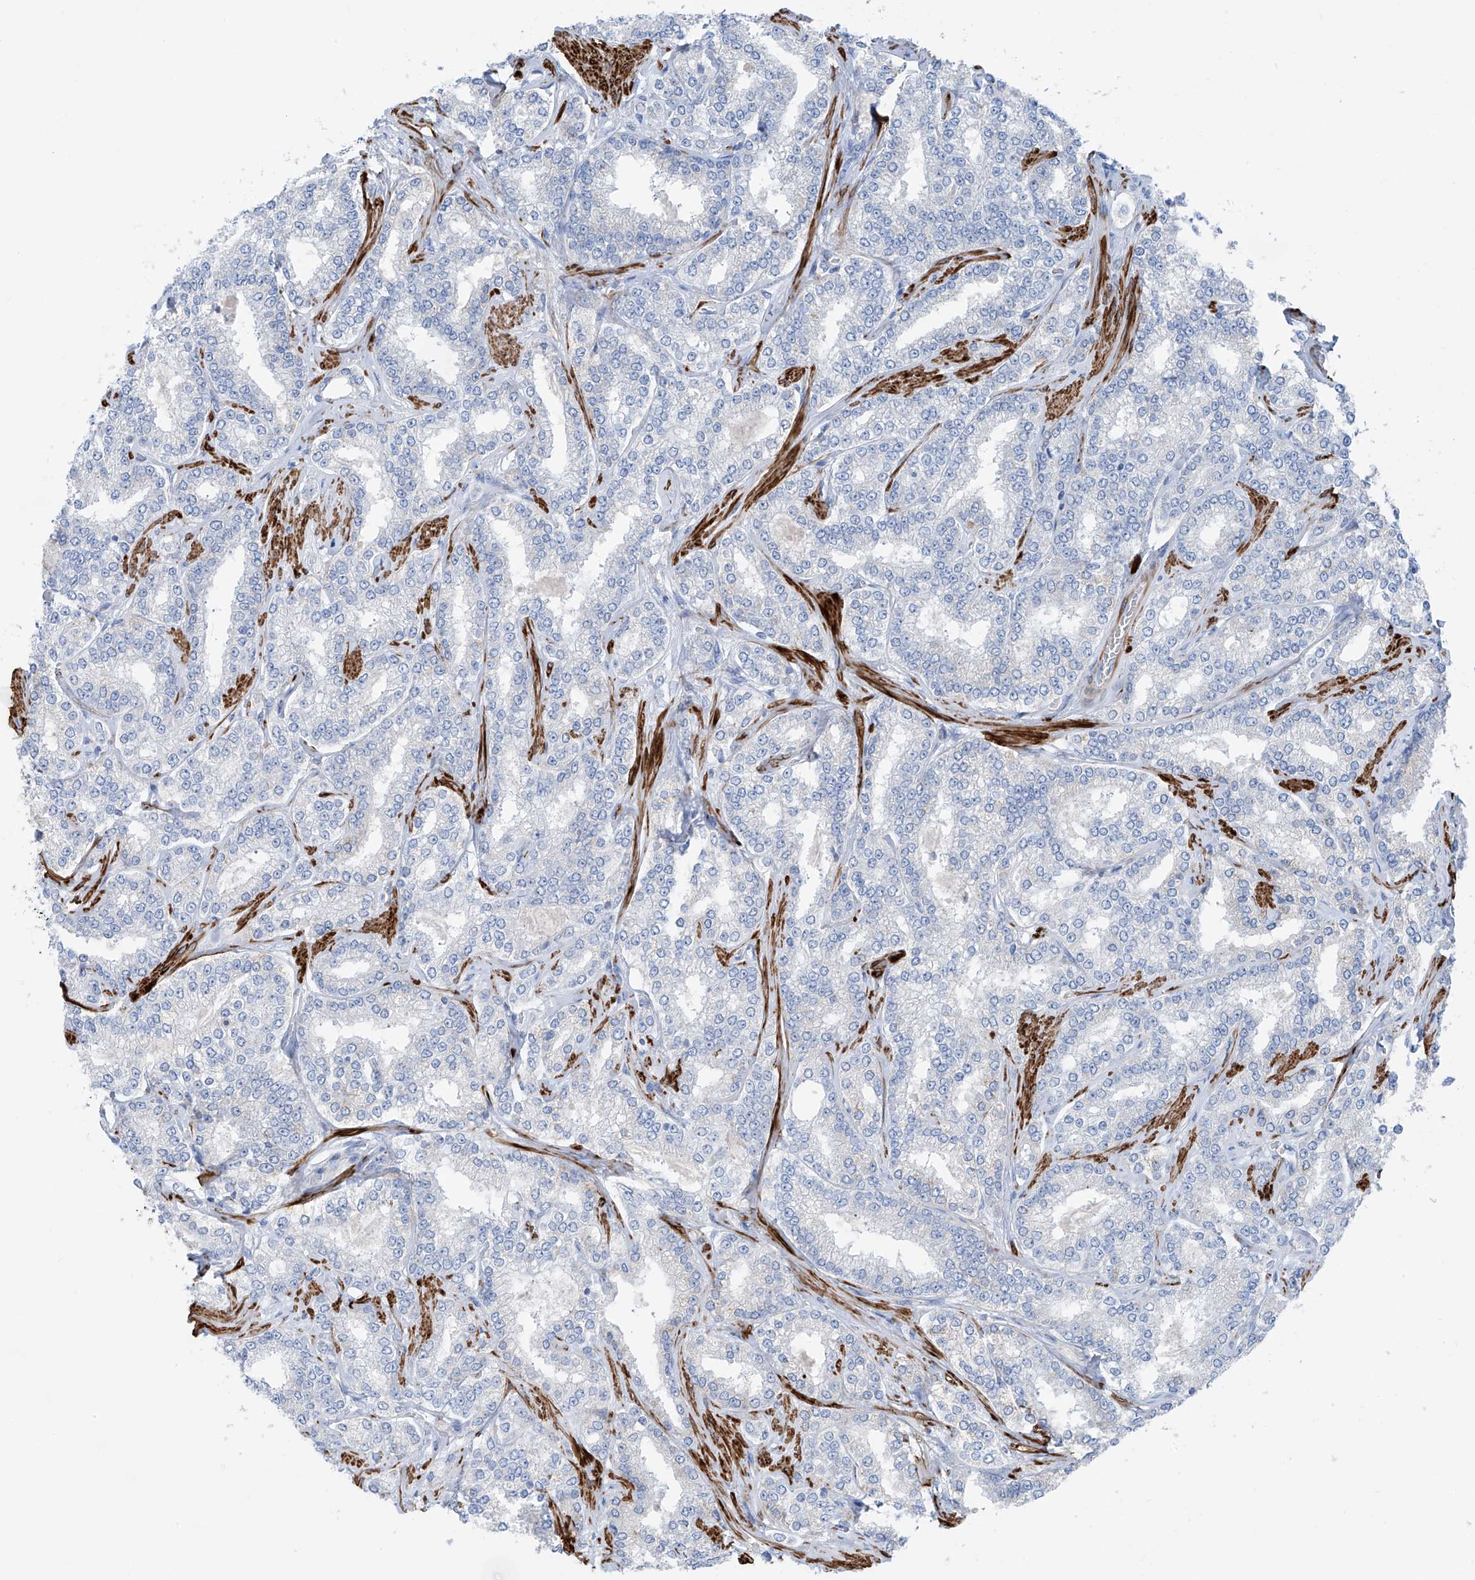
{"staining": {"intensity": "negative", "quantity": "none", "location": "none"}, "tissue": "prostate cancer", "cell_type": "Tumor cells", "image_type": "cancer", "snomed": [{"axis": "morphology", "description": "Normal tissue, NOS"}, {"axis": "morphology", "description": "Adenocarcinoma, High grade"}, {"axis": "topography", "description": "Prostate"}], "caption": "This micrograph is of adenocarcinoma (high-grade) (prostate) stained with immunohistochemistry to label a protein in brown with the nuclei are counter-stained blue. There is no staining in tumor cells. The staining was performed using DAB to visualize the protein expression in brown, while the nuclei were stained in blue with hematoxylin (Magnification: 20x).", "gene": "GLMP", "patient": {"sex": "male", "age": 83}}